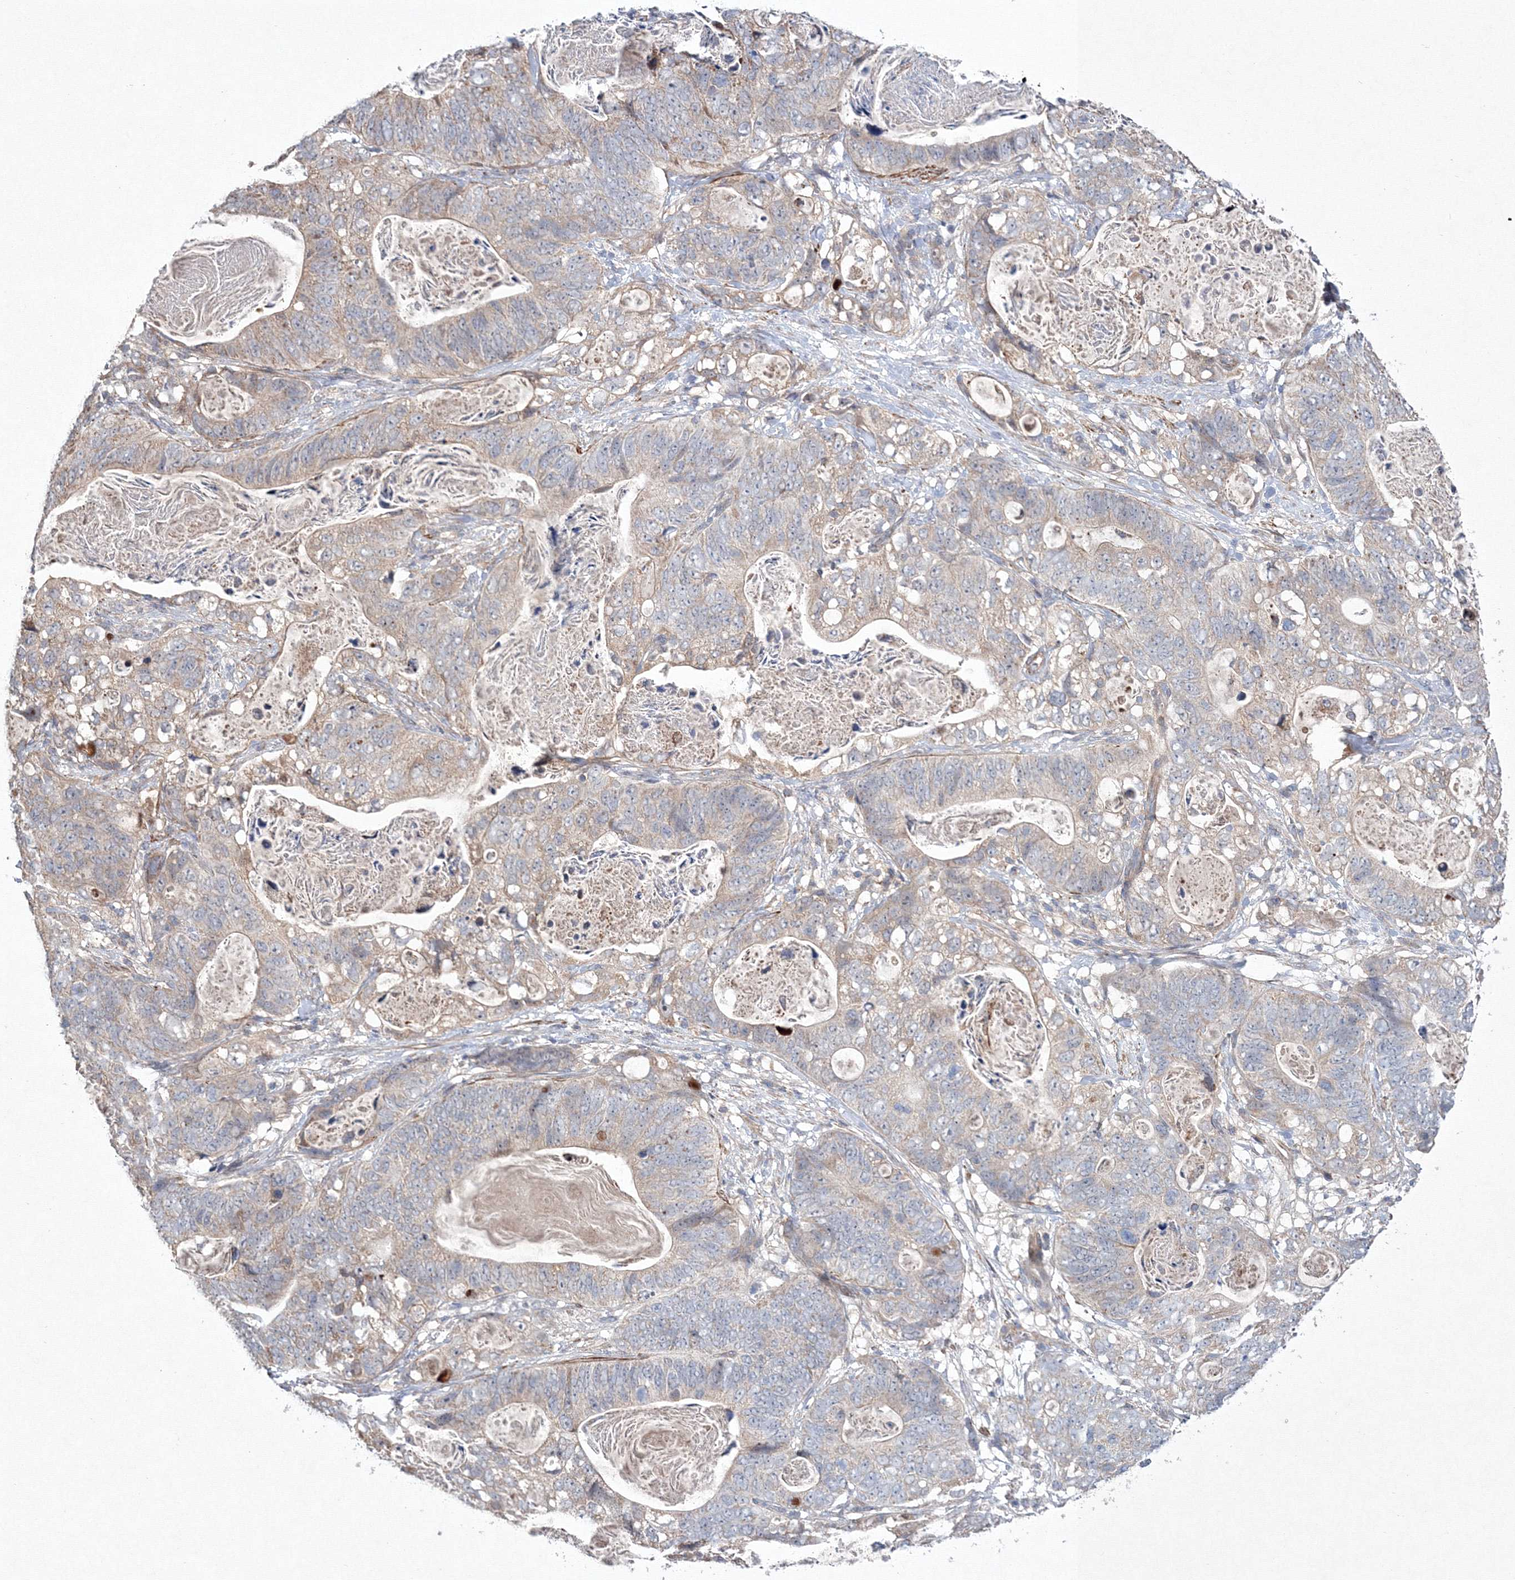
{"staining": {"intensity": "weak", "quantity": "<25%", "location": "cytoplasmic/membranous"}, "tissue": "stomach cancer", "cell_type": "Tumor cells", "image_type": "cancer", "snomed": [{"axis": "morphology", "description": "Normal tissue, NOS"}, {"axis": "morphology", "description": "Adenocarcinoma, NOS"}, {"axis": "topography", "description": "Stomach"}], "caption": "IHC micrograph of stomach cancer (adenocarcinoma) stained for a protein (brown), which exhibits no expression in tumor cells.", "gene": "PPP2R2B", "patient": {"sex": "female", "age": 89}}